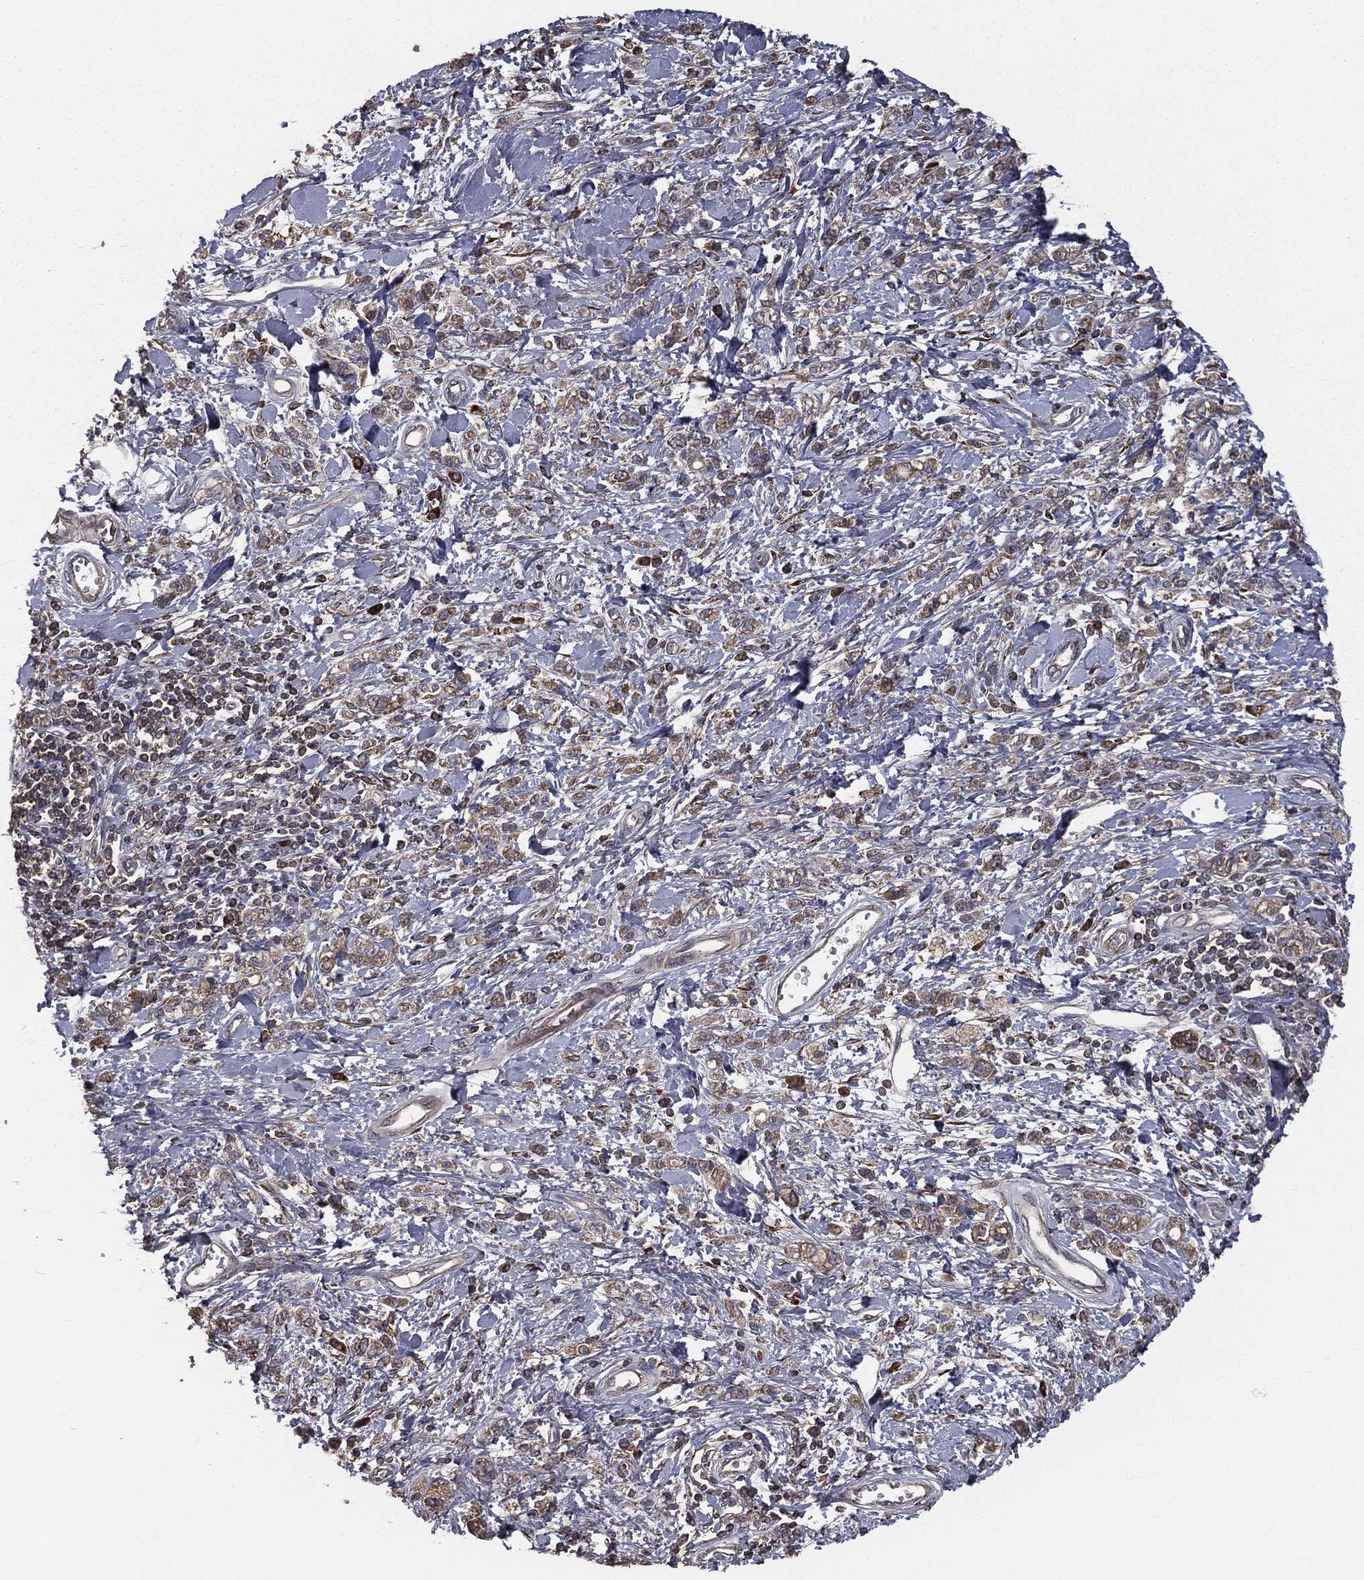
{"staining": {"intensity": "moderate", "quantity": ">75%", "location": "cytoplasmic/membranous"}, "tissue": "stomach cancer", "cell_type": "Tumor cells", "image_type": "cancer", "snomed": [{"axis": "morphology", "description": "Adenocarcinoma, NOS"}, {"axis": "topography", "description": "Stomach"}], "caption": "There is medium levels of moderate cytoplasmic/membranous positivity in tumor cells of stomach adenocarcinoma, as demonstrated by immunohistochemical staining (brown color).", "gene": "OLFML1", "patient": {"sex": "male", "age": 77}}